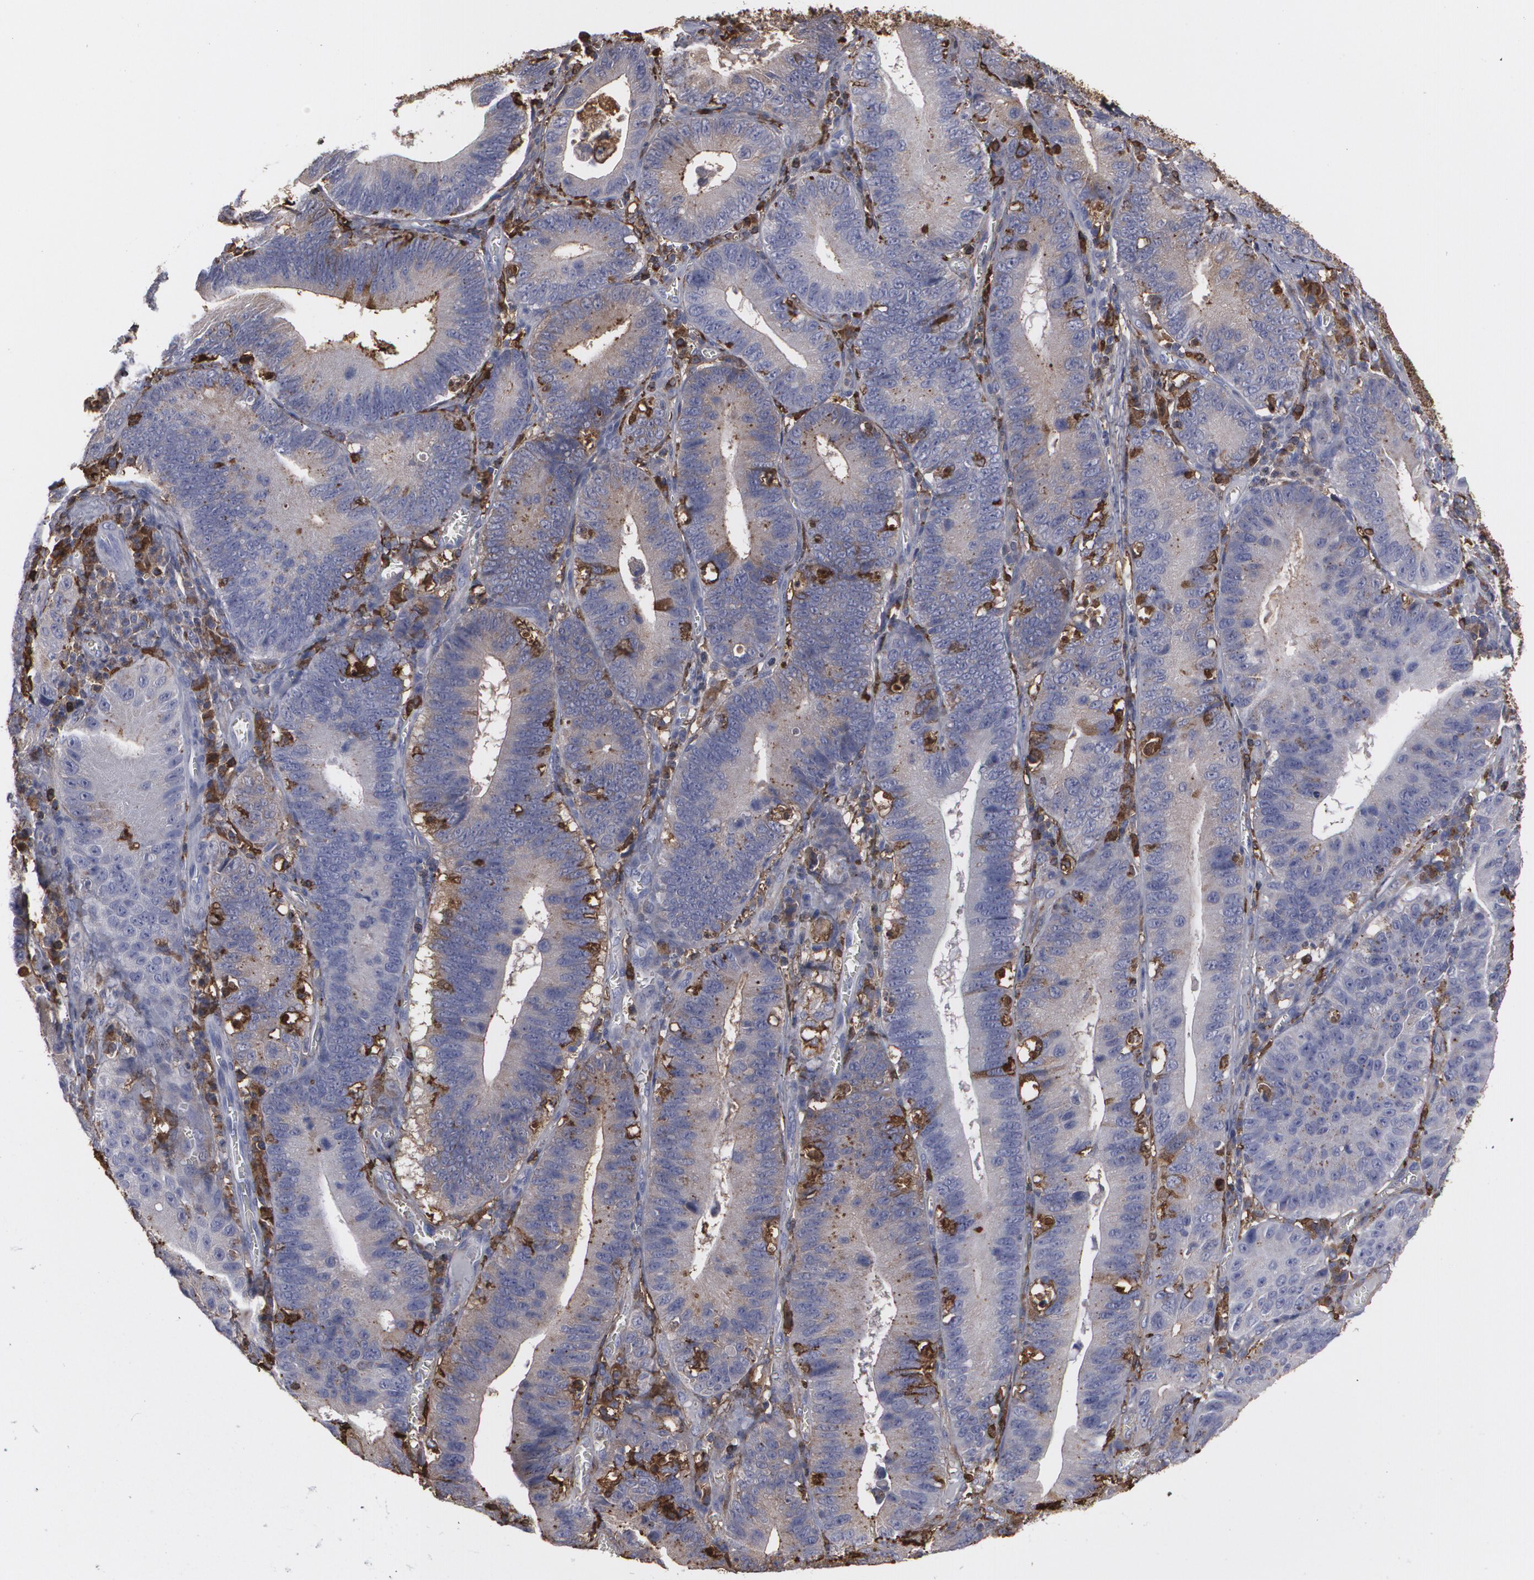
{"staining": {"intensity": "weak", "quantity": "25%-75%", "location": "cytoplasmic/membranous"}, "tissue": "stomach cancer", "cell_type": "Tumor cells", "image_type": "cancer", "snomed": [{"axis": "morphology", "description": "Adenocarcinoma, NOS"}, {"axis": "topography", "description": "Stomach"}, {"axis": "topography", "description": "Gastric cardia"}], "caption": "A brown stain shows weak cytoplasmic/membranous staining of a protein in human stomach adenocarcinoma tumor cells. (brown staining indicates protein expression, while blue staining denotes nuclei).", "gene": "ODC1", "patient": {"sex": "male", "age": 59}}